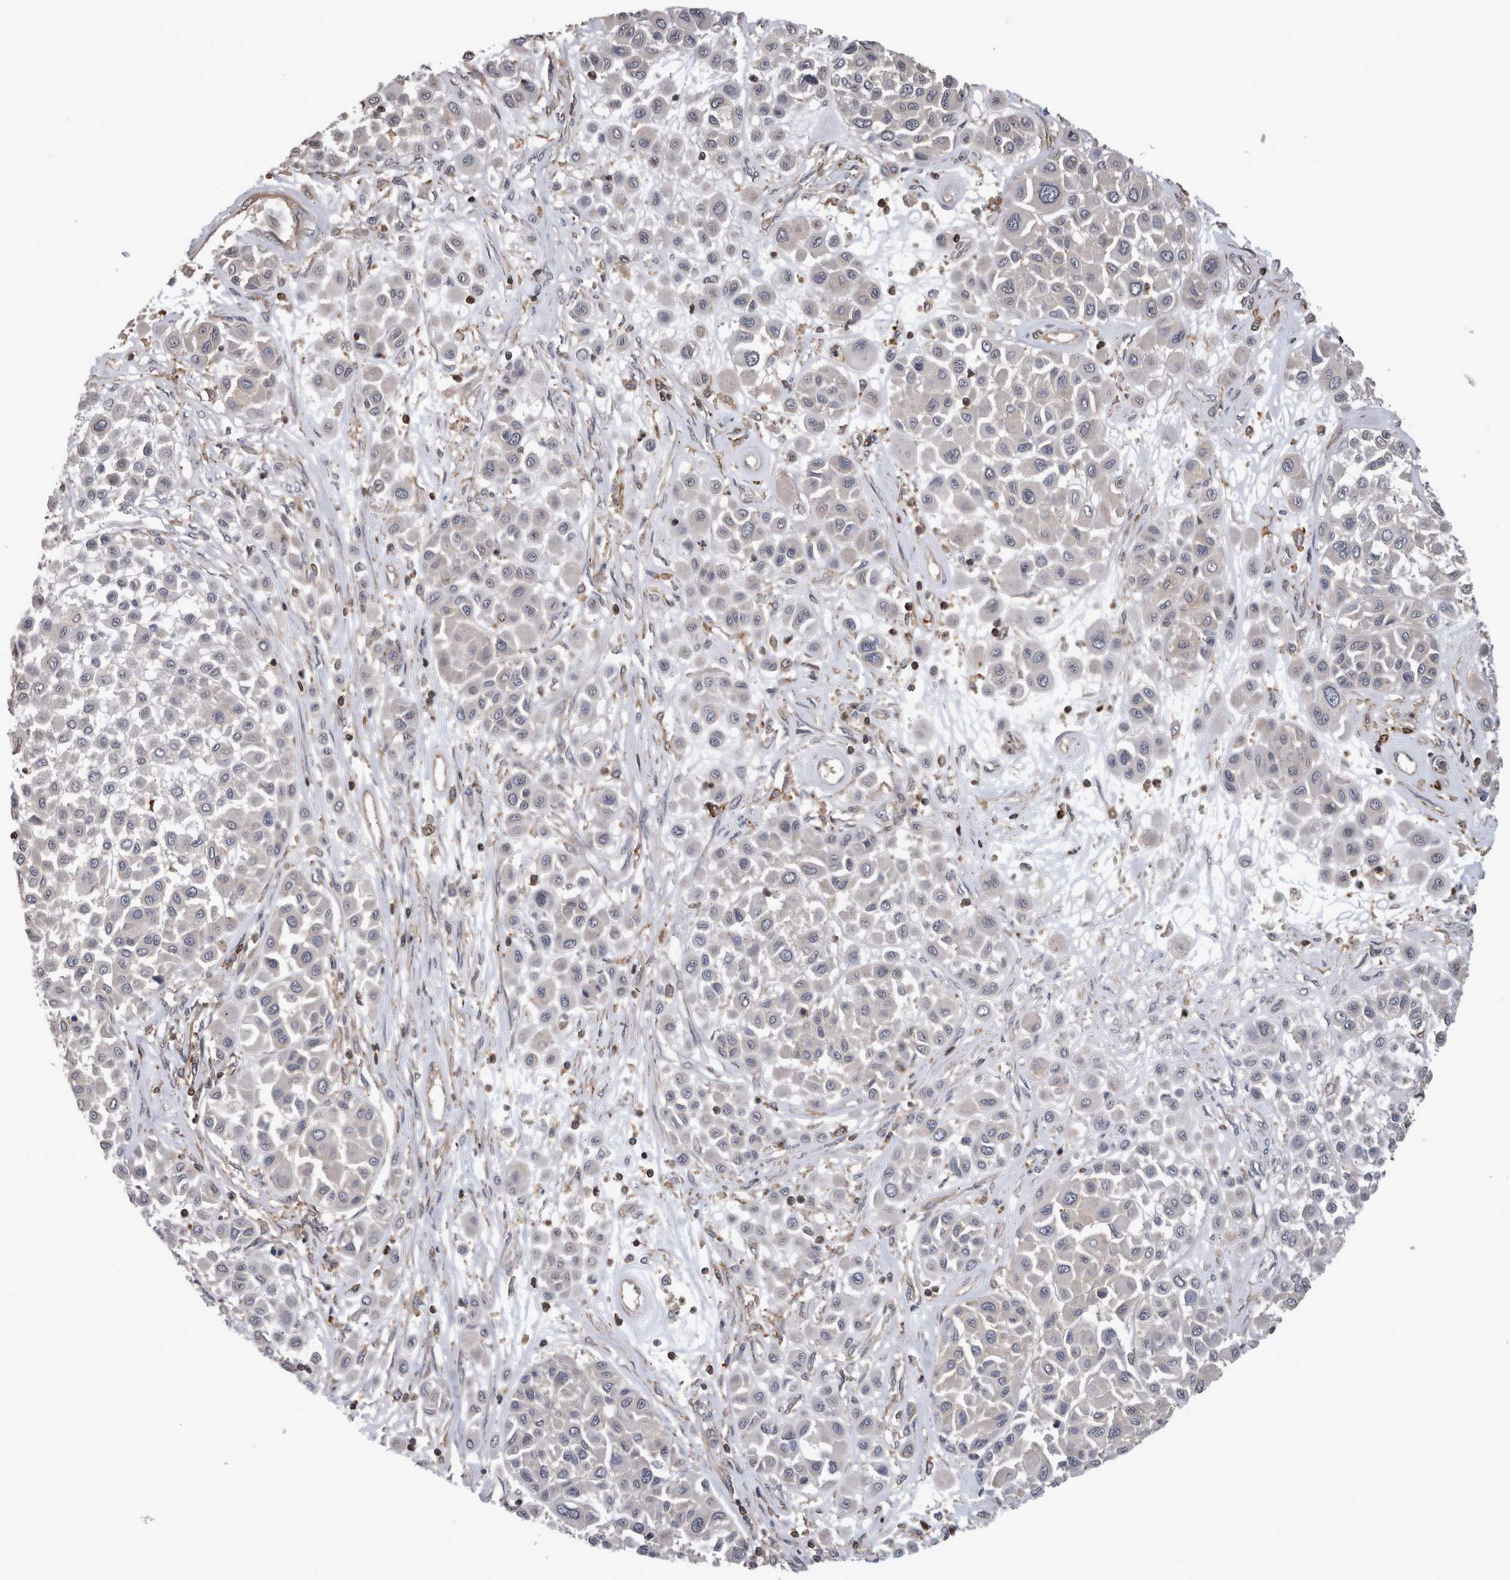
{"staining": {"intensity": "negative", "quantity": "none", "location": "none"}, "tissue": "melanoma", "cell_type": "Tumor cells", "image_type": "cancer", "snomed": [{"axis": "morphology", "description": "Malignant melanoma, Metastatic site"}, {"axis": "topography", "description": "Soft tissue"}], "caption": "A photomicrograph of human malignant melanoma (metastatic site) is negative for staining in tumor cells.", "gene": "SPATA48", "patient": {"sex": "male", "age": 41}}